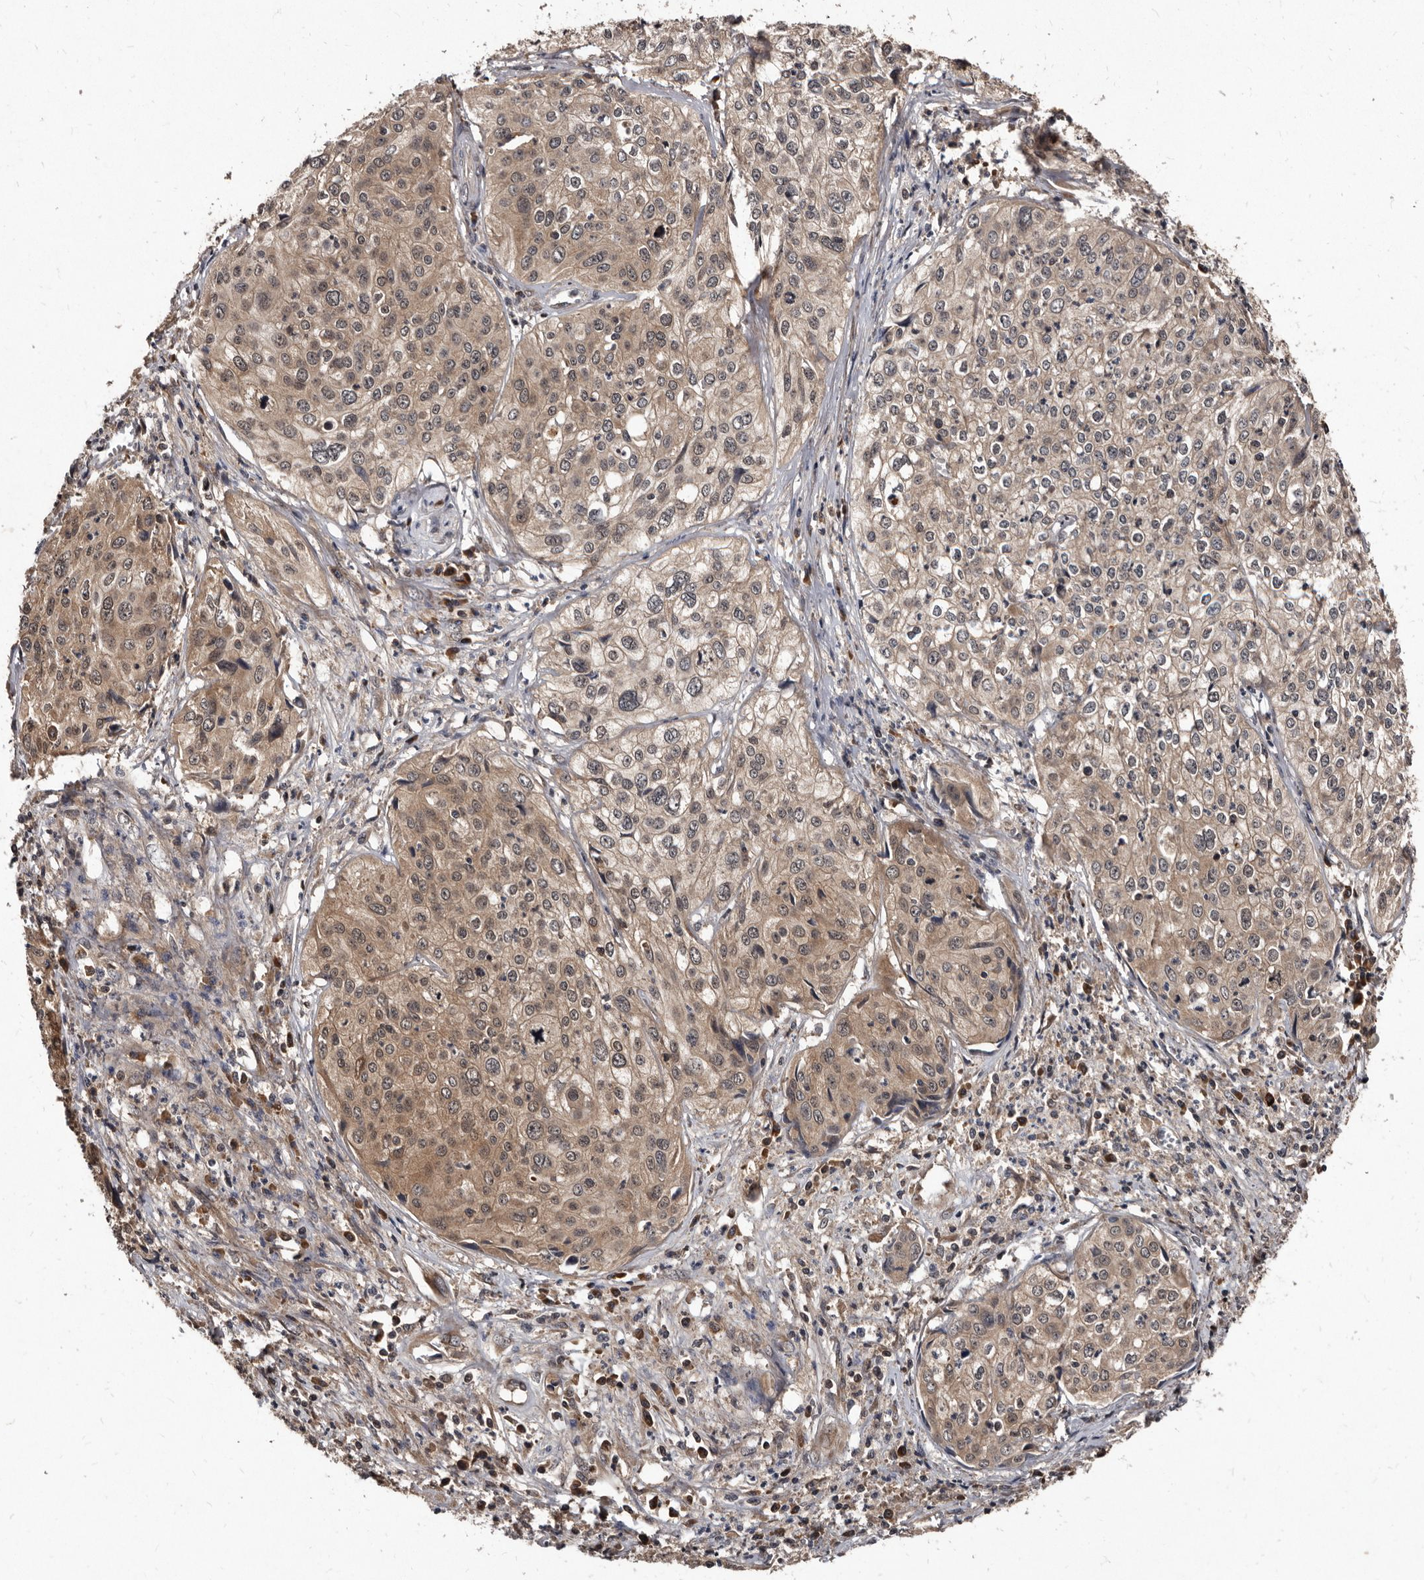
{"staining": {"intensity": "weak", "quantity": ">75%", "location": "cytoplasmic/membranous"}, "tissue": "cervical cancer", "cell_type": "Tumor cells", "image_type": "cancer", "snomed": [{"axis": "morphology", "description": "Squamous cell carcinoma, NOS"}, {"axis": "topography", "description": "Cervix"}], "caption": "Immunohistochemistry histopathology image of squamous cell carcinoma (cervical) stained for a protein (brown), which exhibits low levels of weak cytoplasmic/membranous expression in approximately >75% of tumor cells.", "gene": "PMVK", "patient": {"sex": "female", "age": 31}}